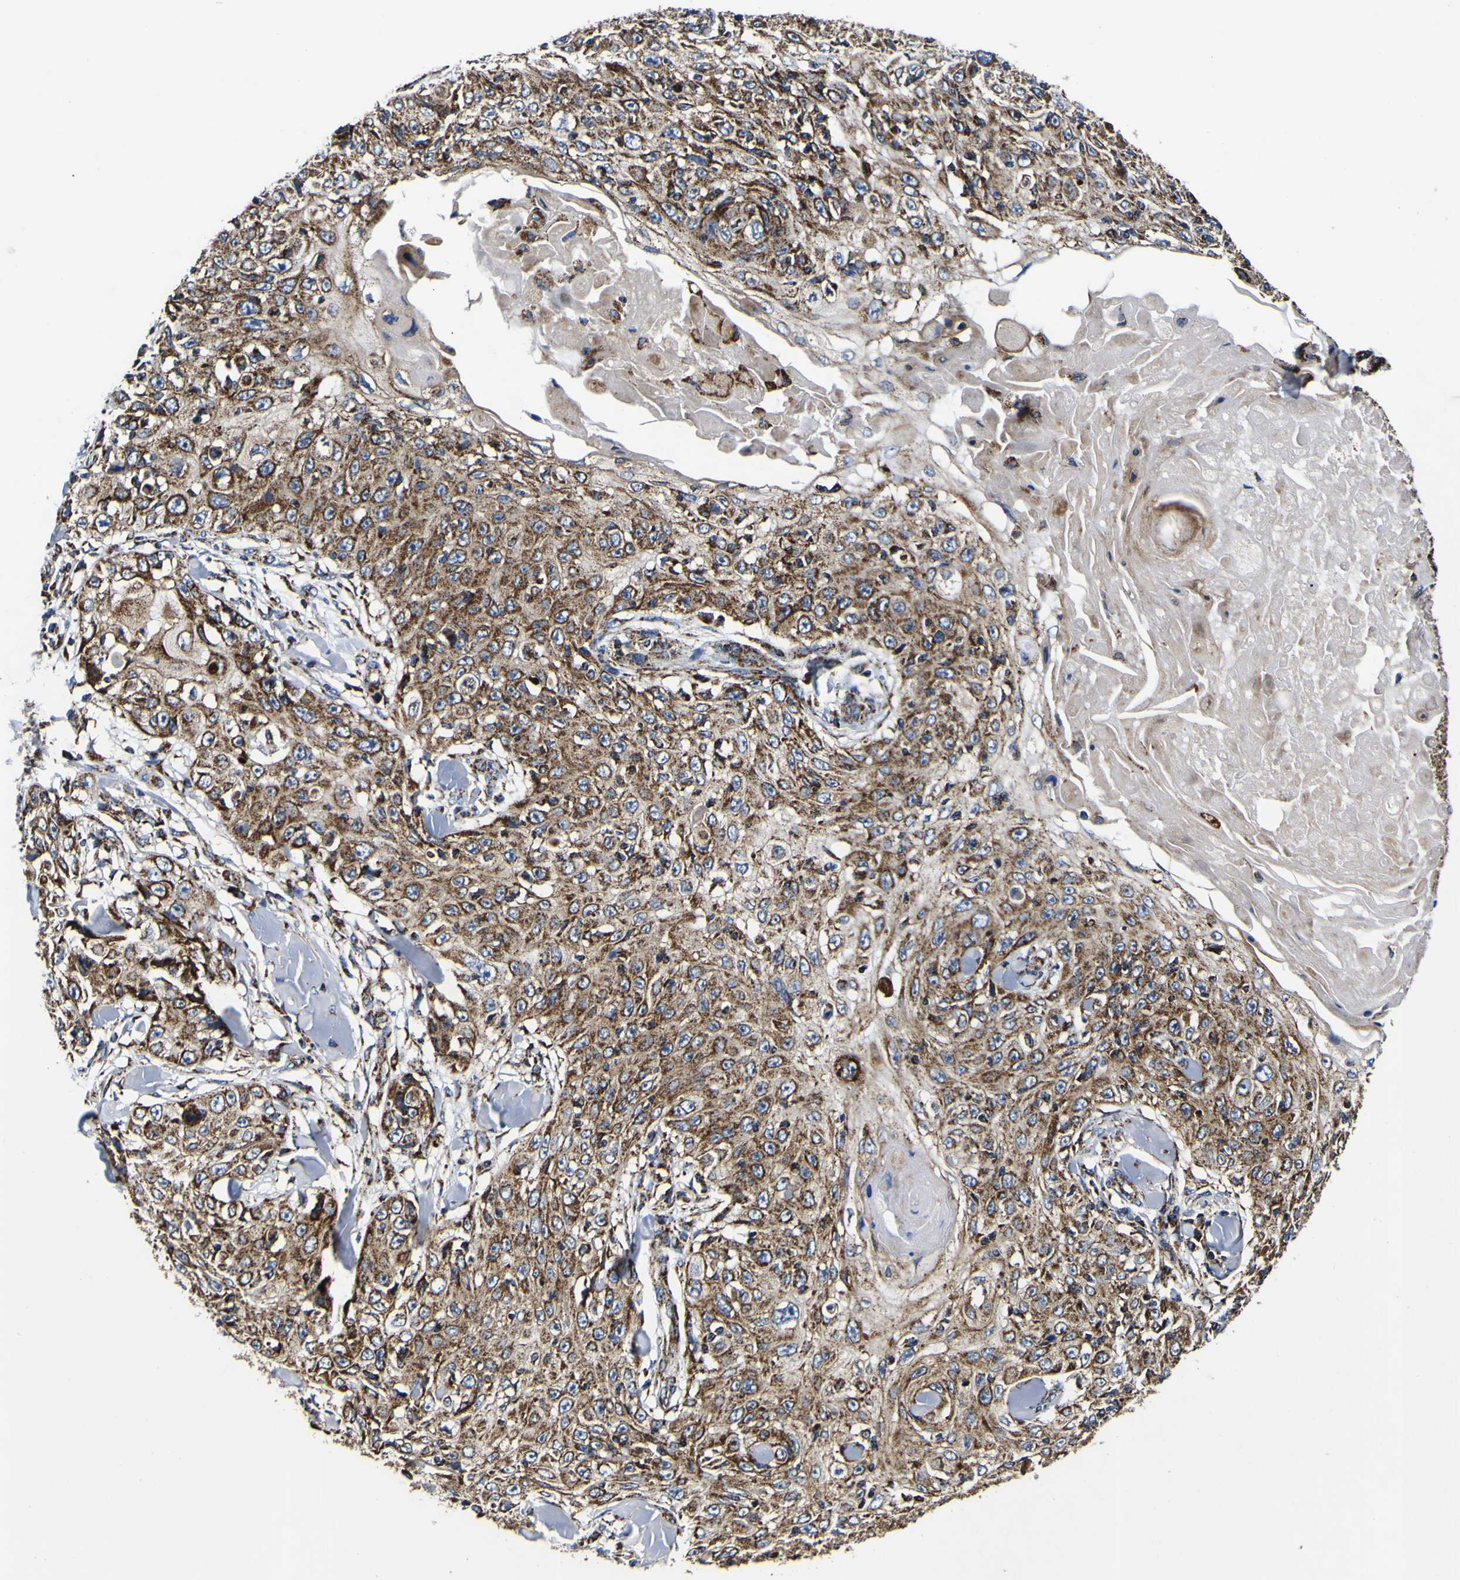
{"staining": {"intensity": "moderate", "quantity": ">75%", "location": "cytoplasmic/membranous"}, "tissue": "skin cancer", "cell_type": "Tumor cells", "image_type": "cancer", "snomed": [{"axis": "morphology", "description": "Squamous cell carcinoma, NOS"}, {"axis": "topography", "description": "Skin"}], "caption": "This is an image of immunohistochemistry (IHC) staining of skin squamous cell carcinoma, which shows moderate staining in the cytoplasmic/membranous of tumor cells.", "gene": "PTRH2", "patient": {"sex": "male", "age": 86}}